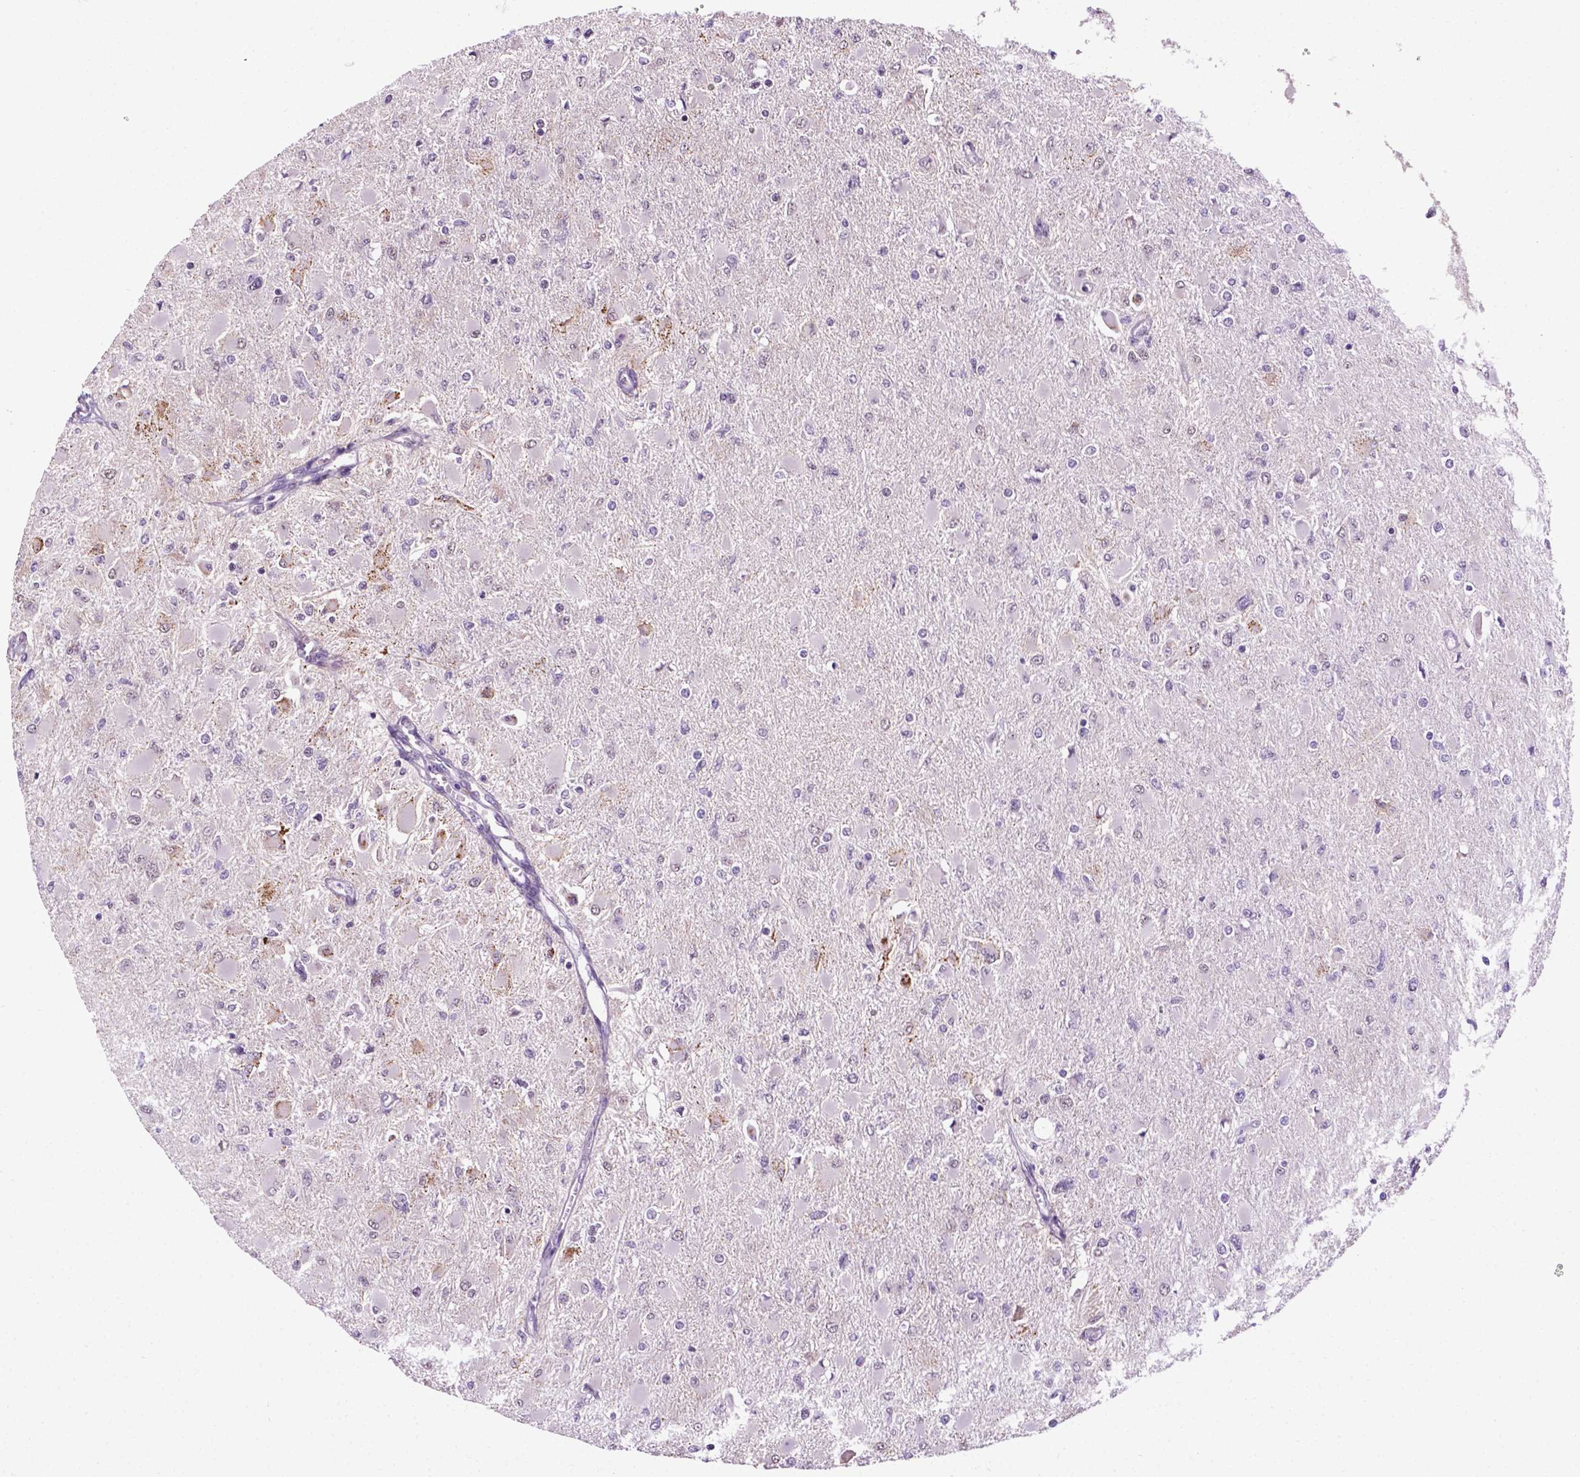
{"staining": {"intensity": "negative", "quantity": "none", "location": "none"}, "tissue": "glioma", "cell_type": "Tumor cells", "image_type": "cancer", "snomed": [{"axis": "morphology", "description": "Glioma, malignant, High grade"}, {"axis": "topography", "description": "Cerebral cortex"}], "caption": "This is an immunohistochemistry image of human glioma. There is no staining in tumor cells.", "gene": "SMAD3", "patient": {"sex": "female", "age": 36}}